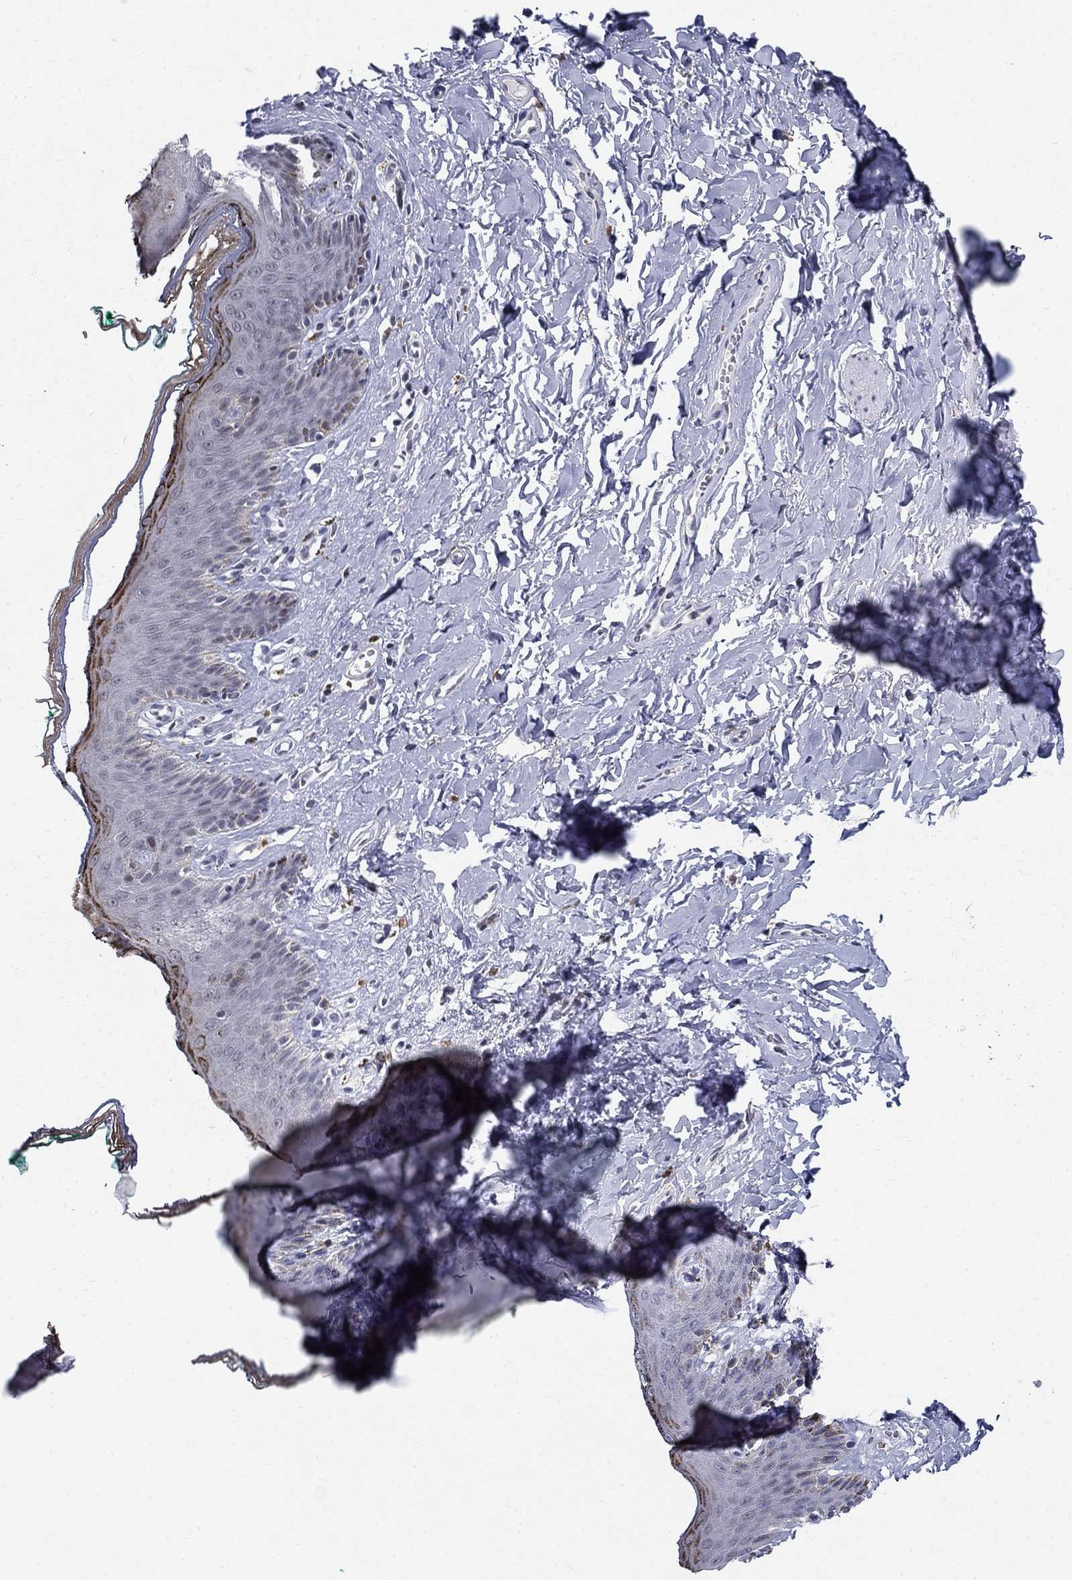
{"staining": {"intensity": "strong", "quantity": "<25%", "location": "cytoplasmic/membranous"}, "tissue": "skin", "cell_type": "Epidermal cells", "image_type": "normal", "snomed": [{"axis": "morphology", "description": "Normal tissue, NOS"}, {"axis": "topography", "description": "Vulva"}], "caption": "A brown stain labels strong cytoplasmic/membranous staining of a protein in epidermal cells of normal skin. (IHC, brightfield microscopy, high magnification).", "gene": "BHLHE22", "patient": {"sex": "female", "age": 66}}